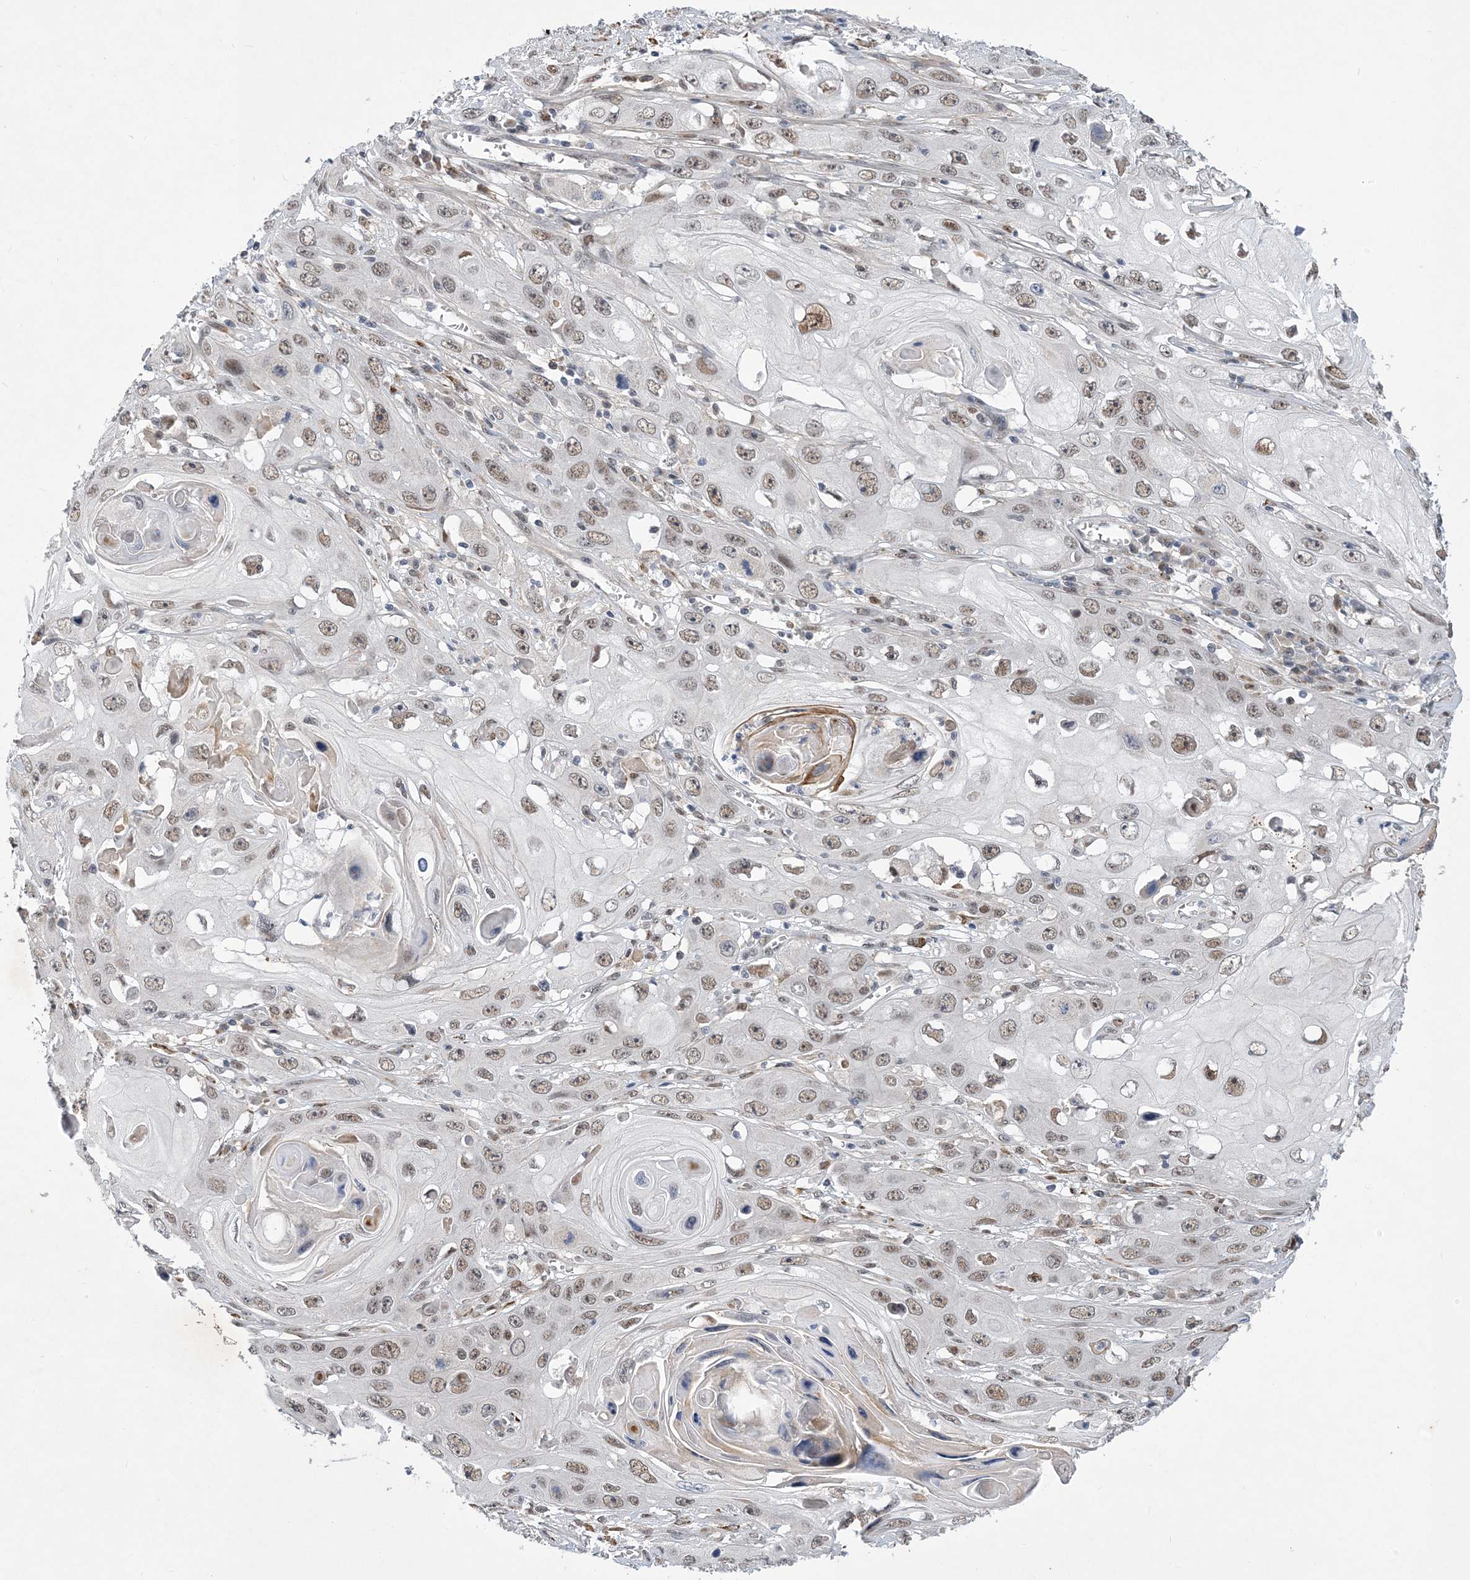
{"staining": {"intensity": "moderate", "quantity": ">75%", "location": "nuclear"}, "tissue": "skin cancer", "cell_type": "Tumor cells", "image_type": "cancer", "snomed": [{"axis": "morphology", "description": "Squamous cell carcinoma, NOS"}, {"axis": "topography", "description": "Skin"}], "caption": "Protein expression analysis of human skin squamous cell carcinoma reveals moderate nuclear positivity in approximately >75% of tumor cells.", "gene": "FAM217A", "patient": {"sex": "male", "age": 55}}